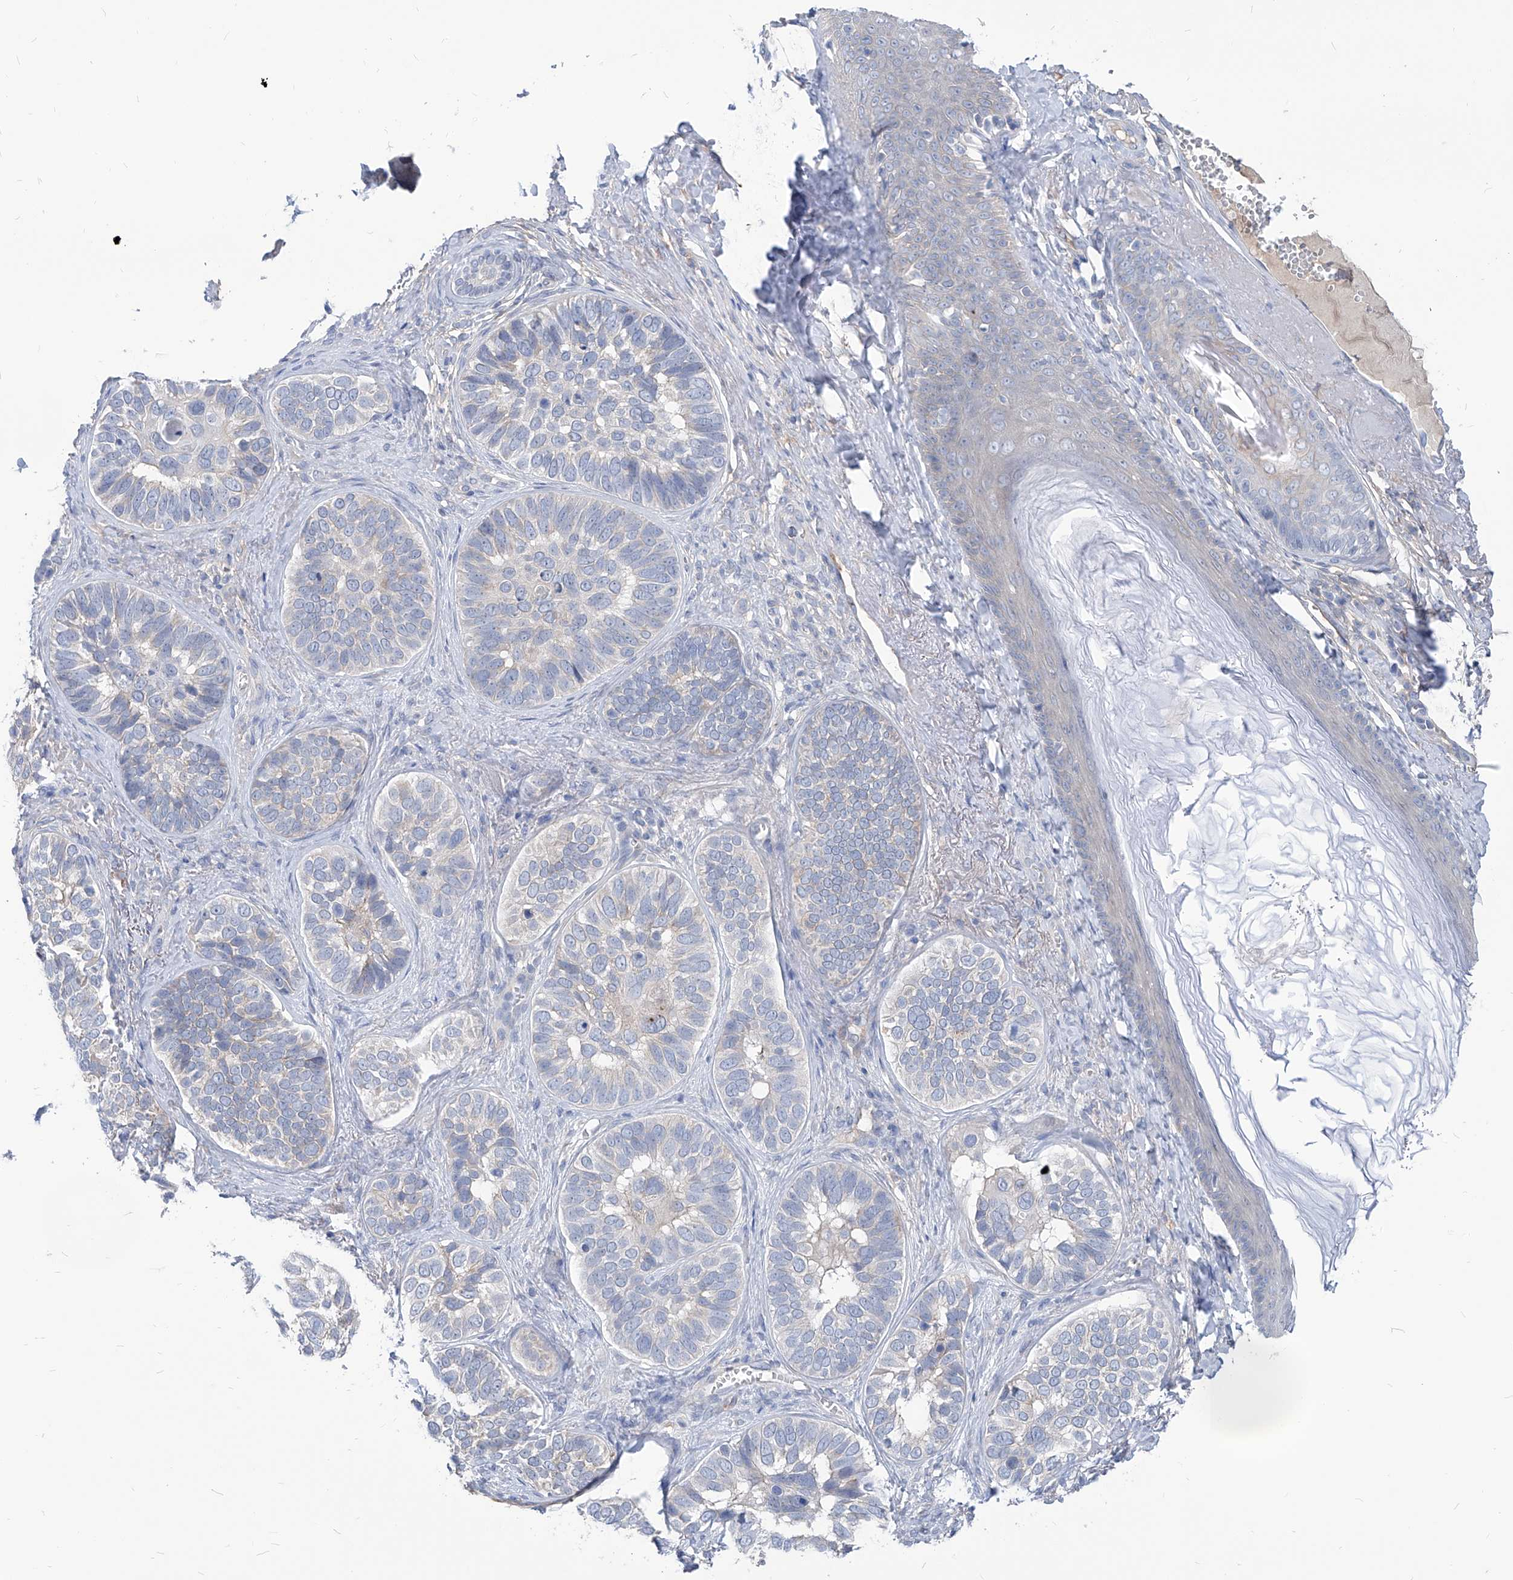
{"staining": {"intensity": "negative", "quantity": "none", "location": "none"}, "tissue": "skin cancer", "cell_type": "Tumor cells", "image_type": "cancer", "snomed": [{"axis": "morphology", "description": "Basal cell carcinoma"}, {"axis": "topography", "description": "Skin"}], "caption": "Immunohistochemical staining of human basal cell carcinoma (skin) exhibits no significant positivity in tumor cells.", "gene": "AKAP10", "patient": {"sex": "male", "age": 62}}